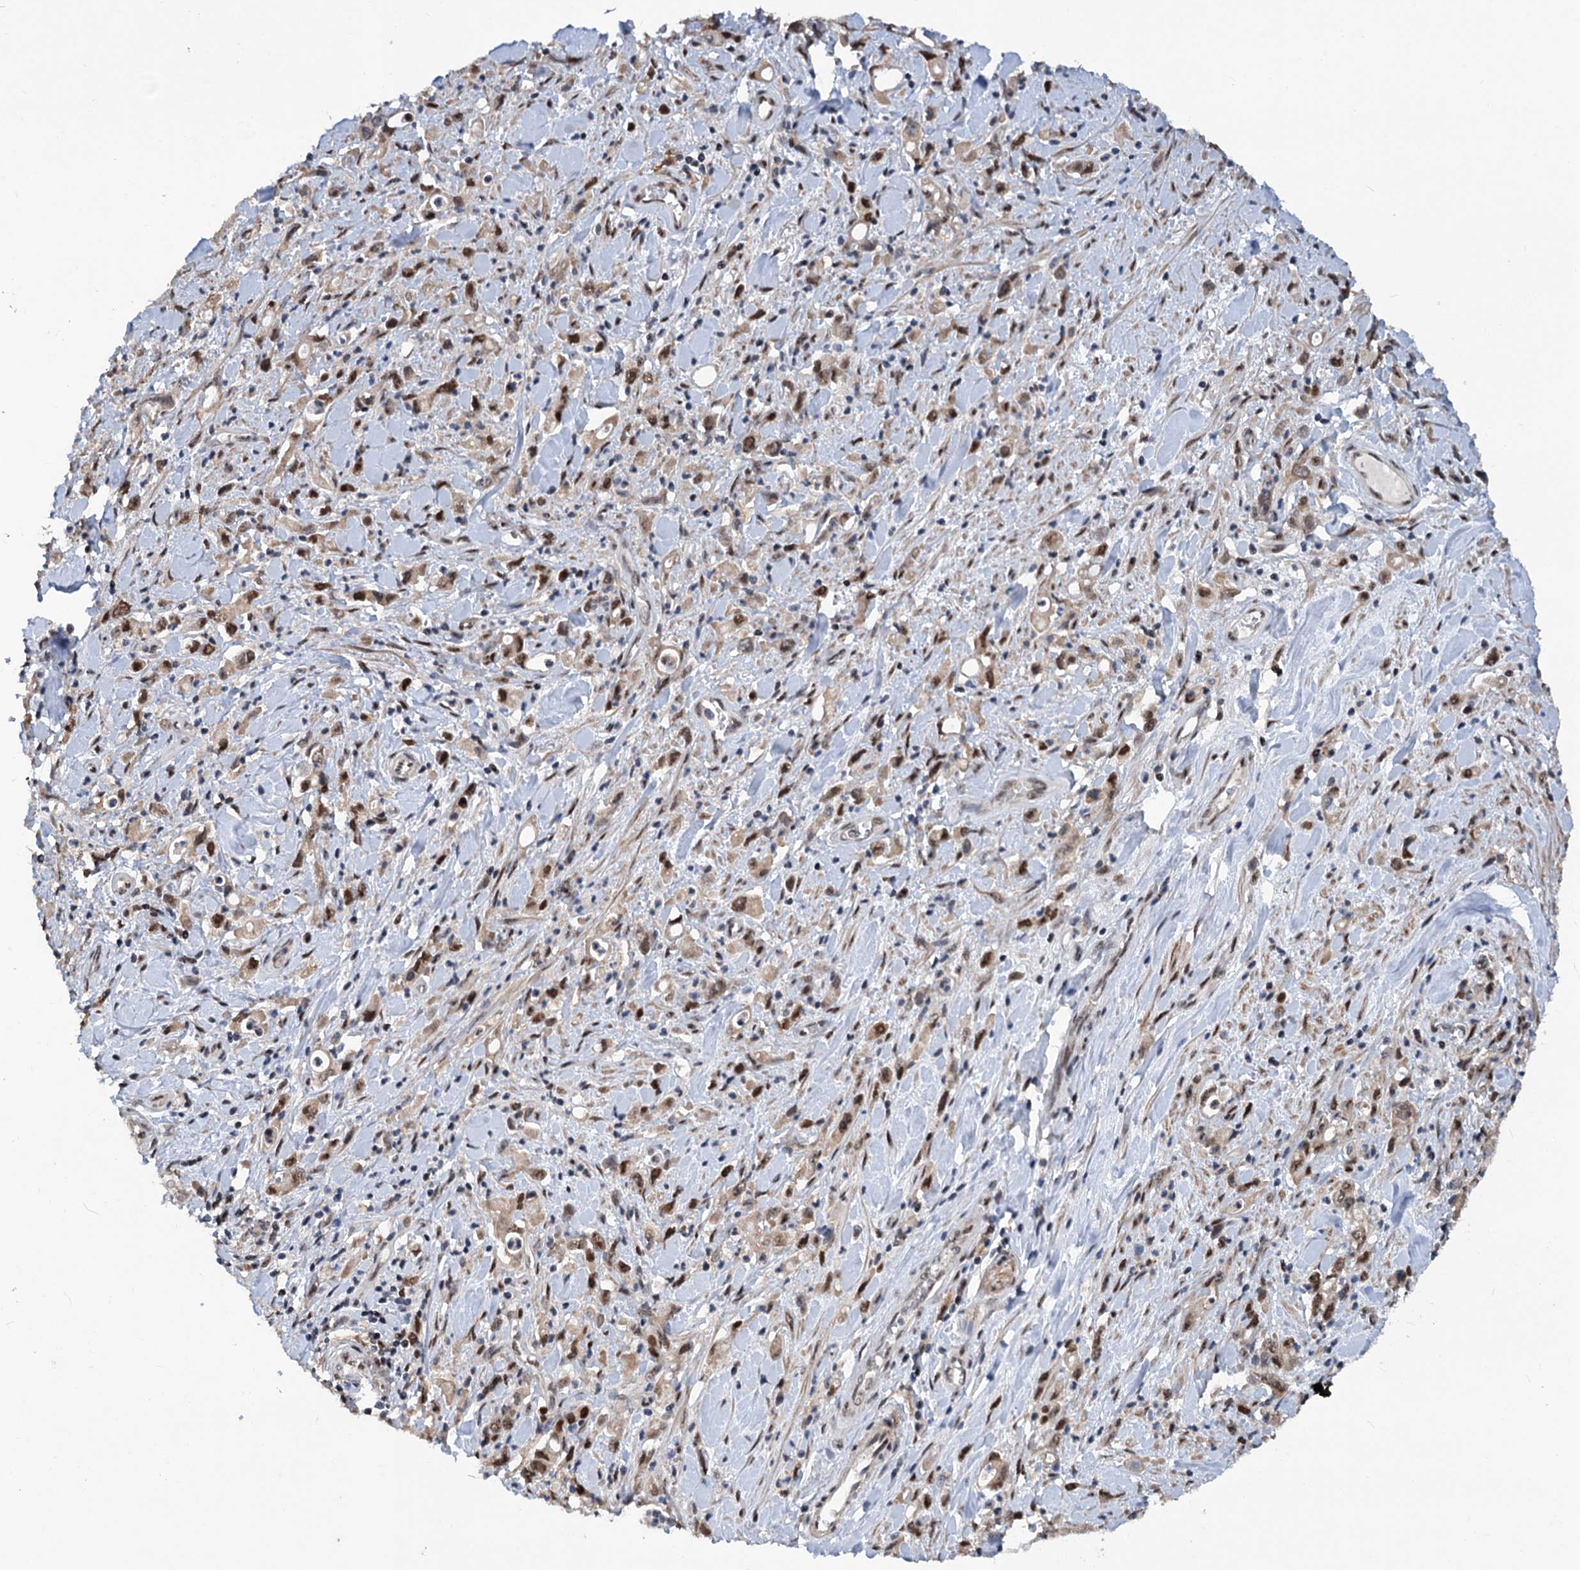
{"staining": {"intensity": "moderate", "quantity": ">75%", "location": "nuclear"}, "tissue": "stomach cancer", "cell_type": "Tumor cells", "image_type": "cancer", "snomed": [{"axis": "morphology", "description": "Adenocarcinoma, NOS"}, {"axis": "topography", "description": "Stomach, lower"}], "caption": "Moderate nuclear expression is identified in about >75% of tumor cells in stomach adenocarcinoma.", "gene": "PHF8", "patient": {"sex": "female", "age": 43}}